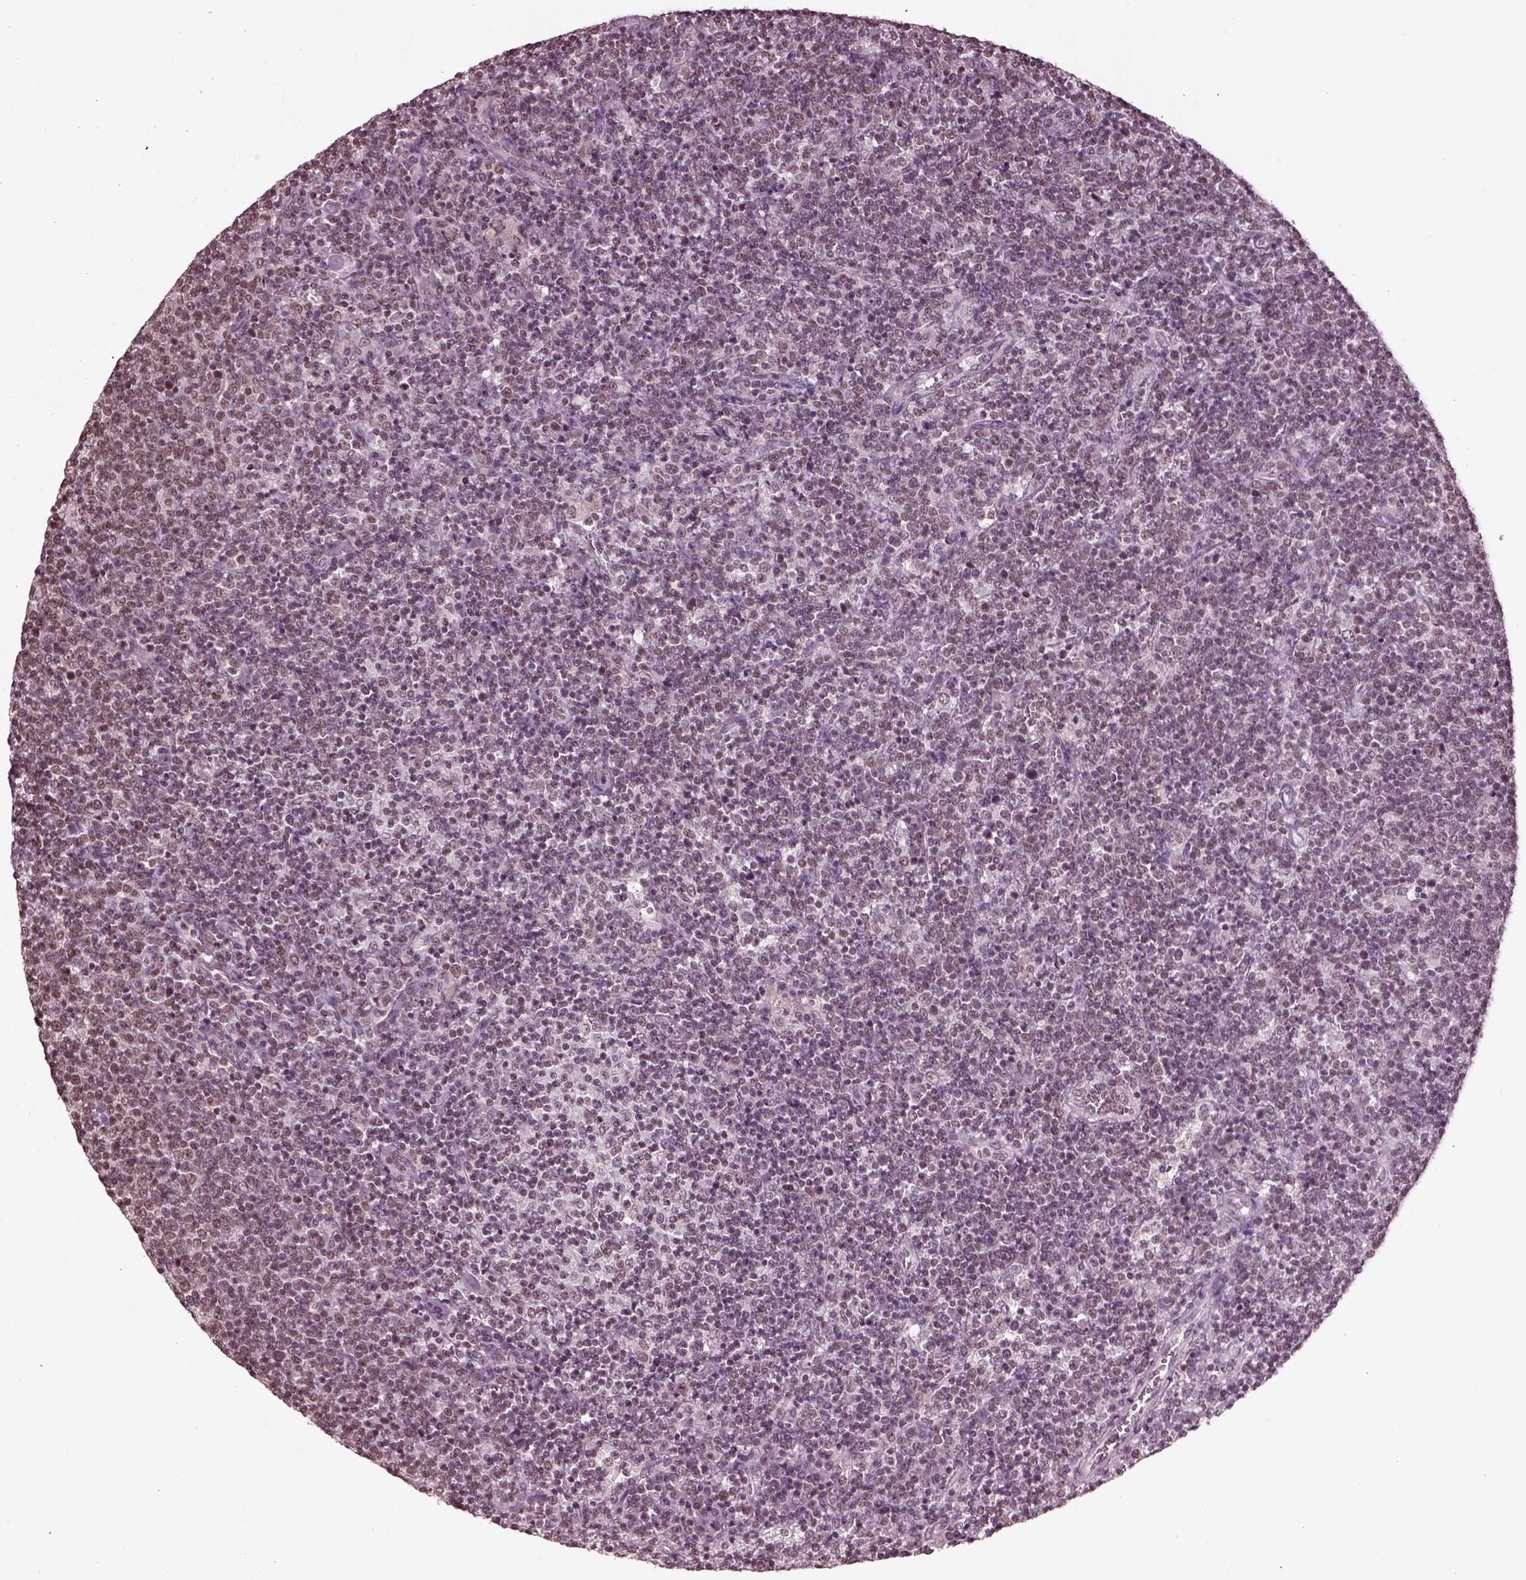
{"staining": {"intensity": "negative", "quantity": "none", "location": "none"}, "tissue": "lymphoma", "cell_type": "Tumor cells", "image_type": "cancer", "snomed": [{"axis": "morphology", "description": "Malignant lymphoma, non-Hodgkin's type, High grade"}, {"axis": "topography", "description": "Lymph node"}], "caption": "High-grade malignant lymphoma, non-Hodgkin's type stained for a protein using immunohistochemistry shows no staining tumor cells.", "gene": "RUVBL2", "patient": {"sex": "male", "age": 61}}